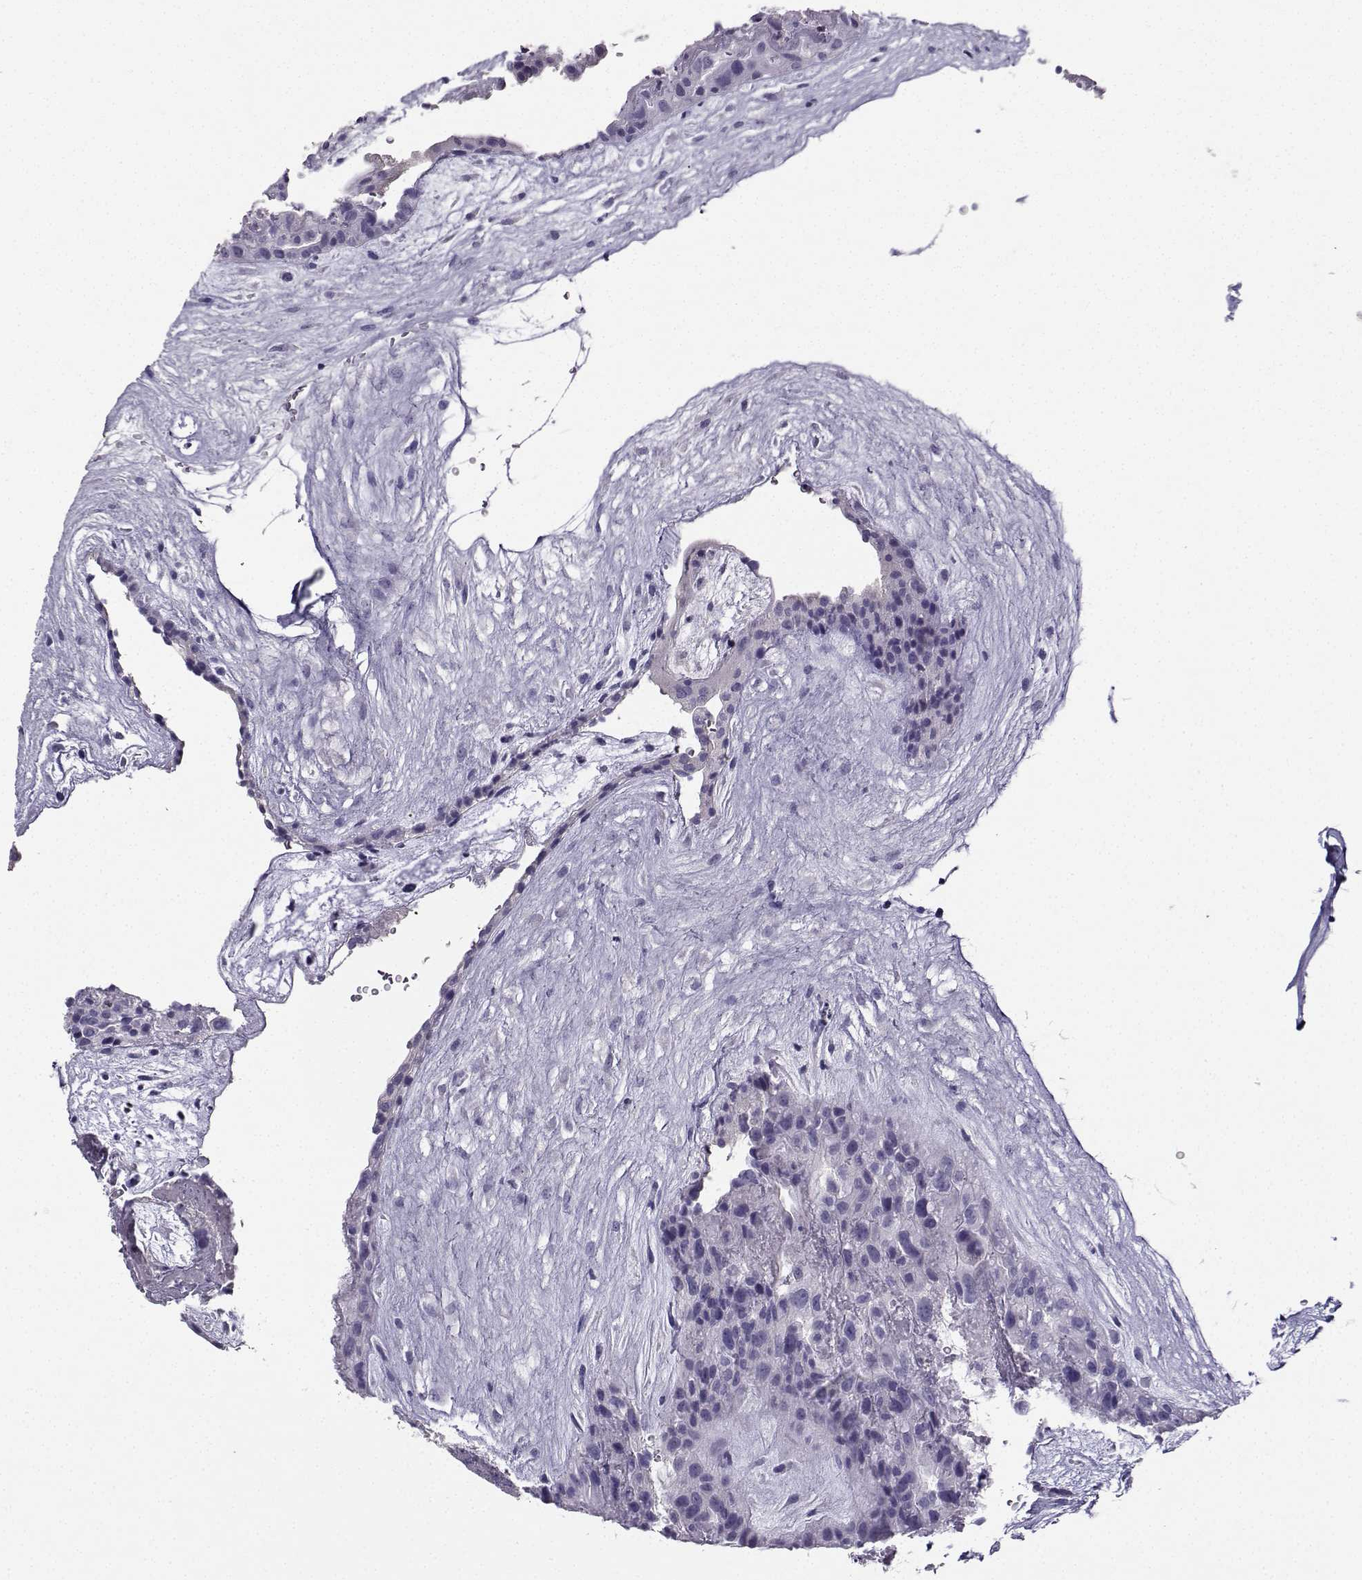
{"staining": {"intensity": "negative", "quantity": "none", "location": "none"}, "tissue": "placenta", "cell_type": "Decidual cells", "image_type": "normal", "snomed": [{"axis": "morphology", "description": "Normal tissue, NOS"}, {"axis": "topography", "description": "Placenta"}], "caption": "IHC of unremarkable placenta displays no staining in decidual cells.", "gene": "GRIK4", "patient": {"sex": "female", "age": 19}}